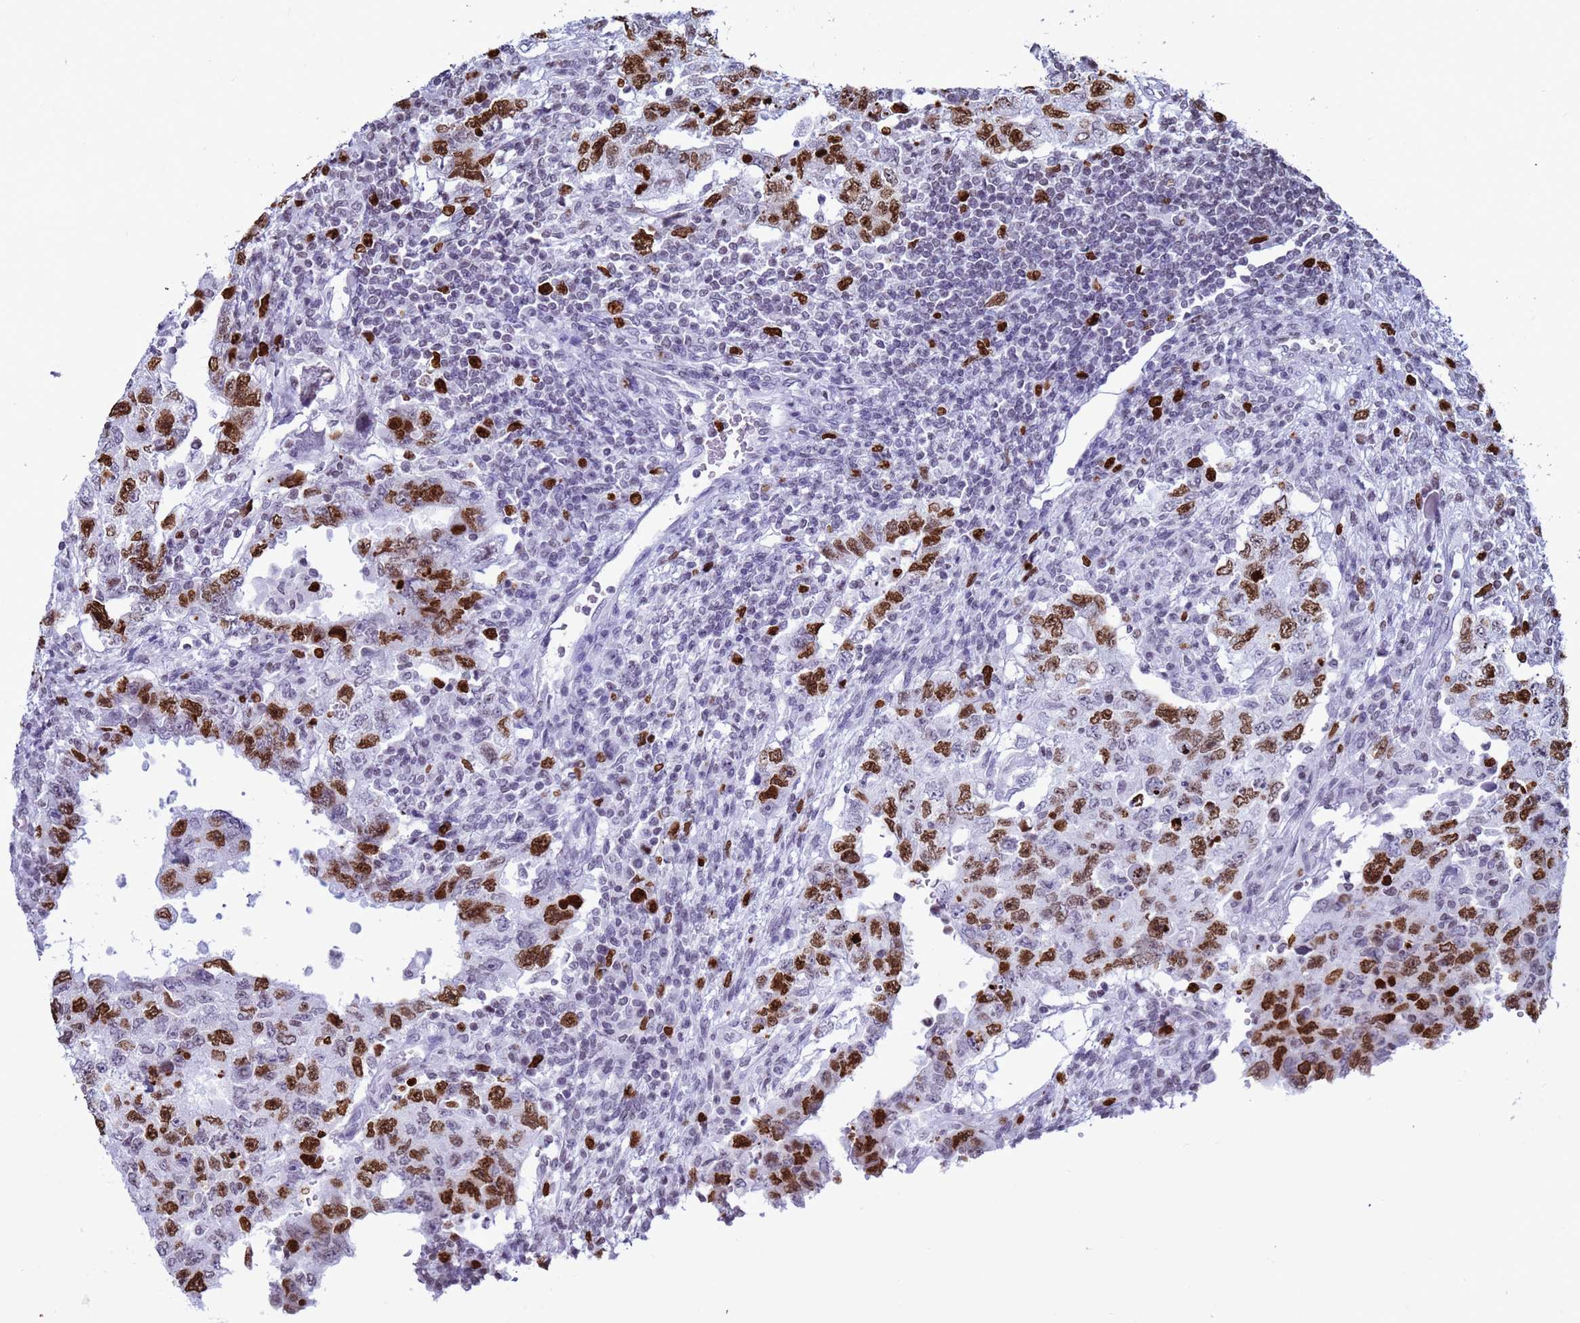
{"staining": {"intensity": "strong", "quantity": "25%-75%", "location": "nuclear"}, "tissue": "testis cancer", "cell_type": "Tumor cells", "image_type": "cancer", "snomed": [{"axis": "morphology", "description": "Carcinoma, Embryonal, NOS"}, {"axis": "topography", "description": "Testis"}], "caption": "Testis cancer (embryonal carcinoma) was stained to show a protein in brown. There is high levels of strong nuclear expression in approximately 25%-75% of tumor cells.", "gene": "H4C8", "patient": {"sex": "male", "age": 26}}